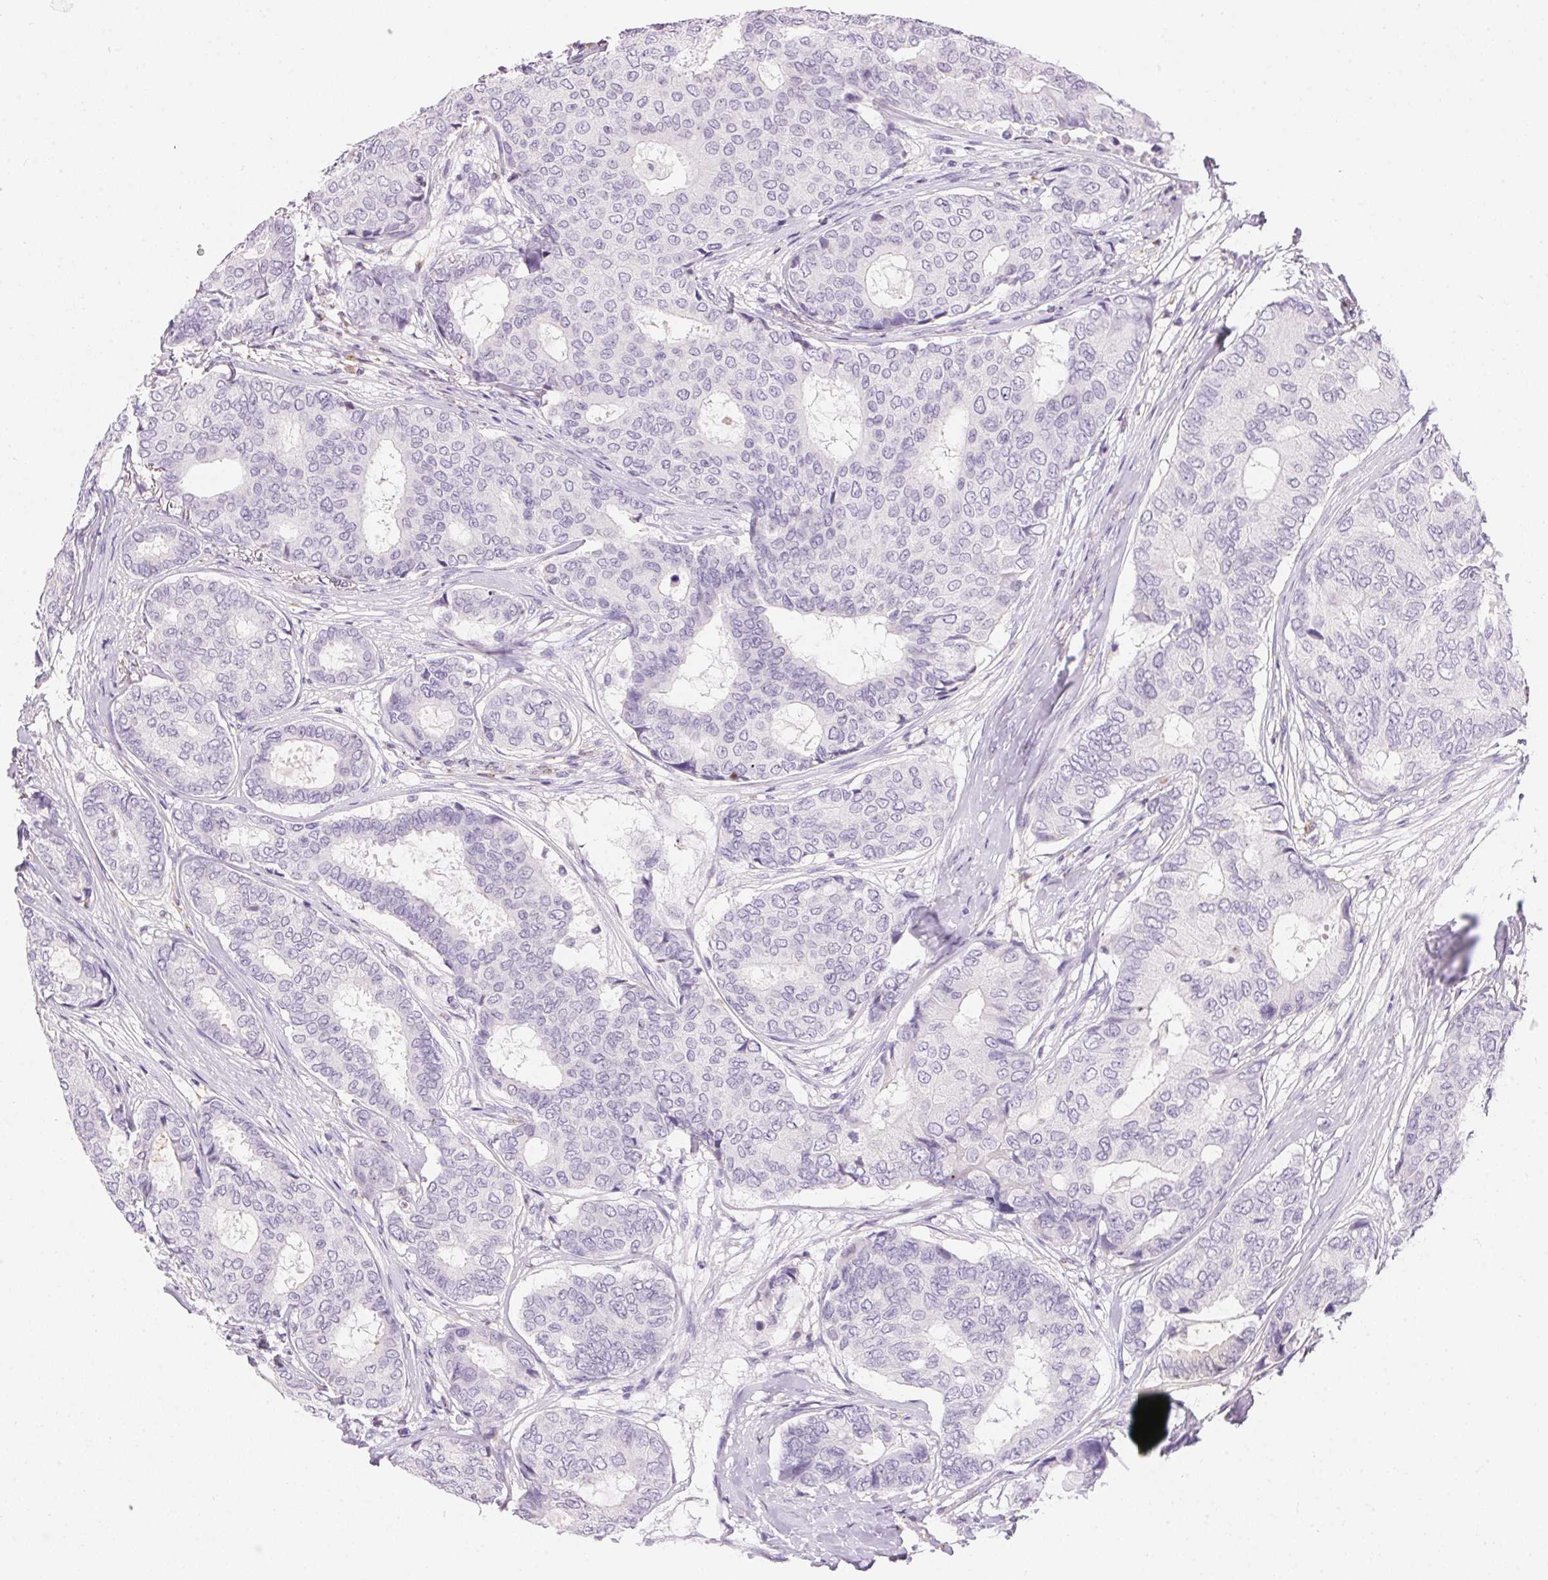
{"staining": {"intensity": "negative", "quantity": "none", "location": "none"}, "tissue": "breast cancer", "cell_type": "Tumor cells", "image_type": "cancer", "snomed": [{"axis": "morphology", "description": "Duct carcinoma"}, {"axis": "topography", "description": "Breast"}], "caption": "DAB immunohistochemical staining of human breast intraductal carcinoma shows no significant staining in tumor cells. The staining is performed using DAB (3,3'-diaminobenzidine) brown chromogen with nuclei counter-stained in using hematoxylin.", "gene": "PNLIPRP3", "patient": {"sex": "female", "age": 75}}